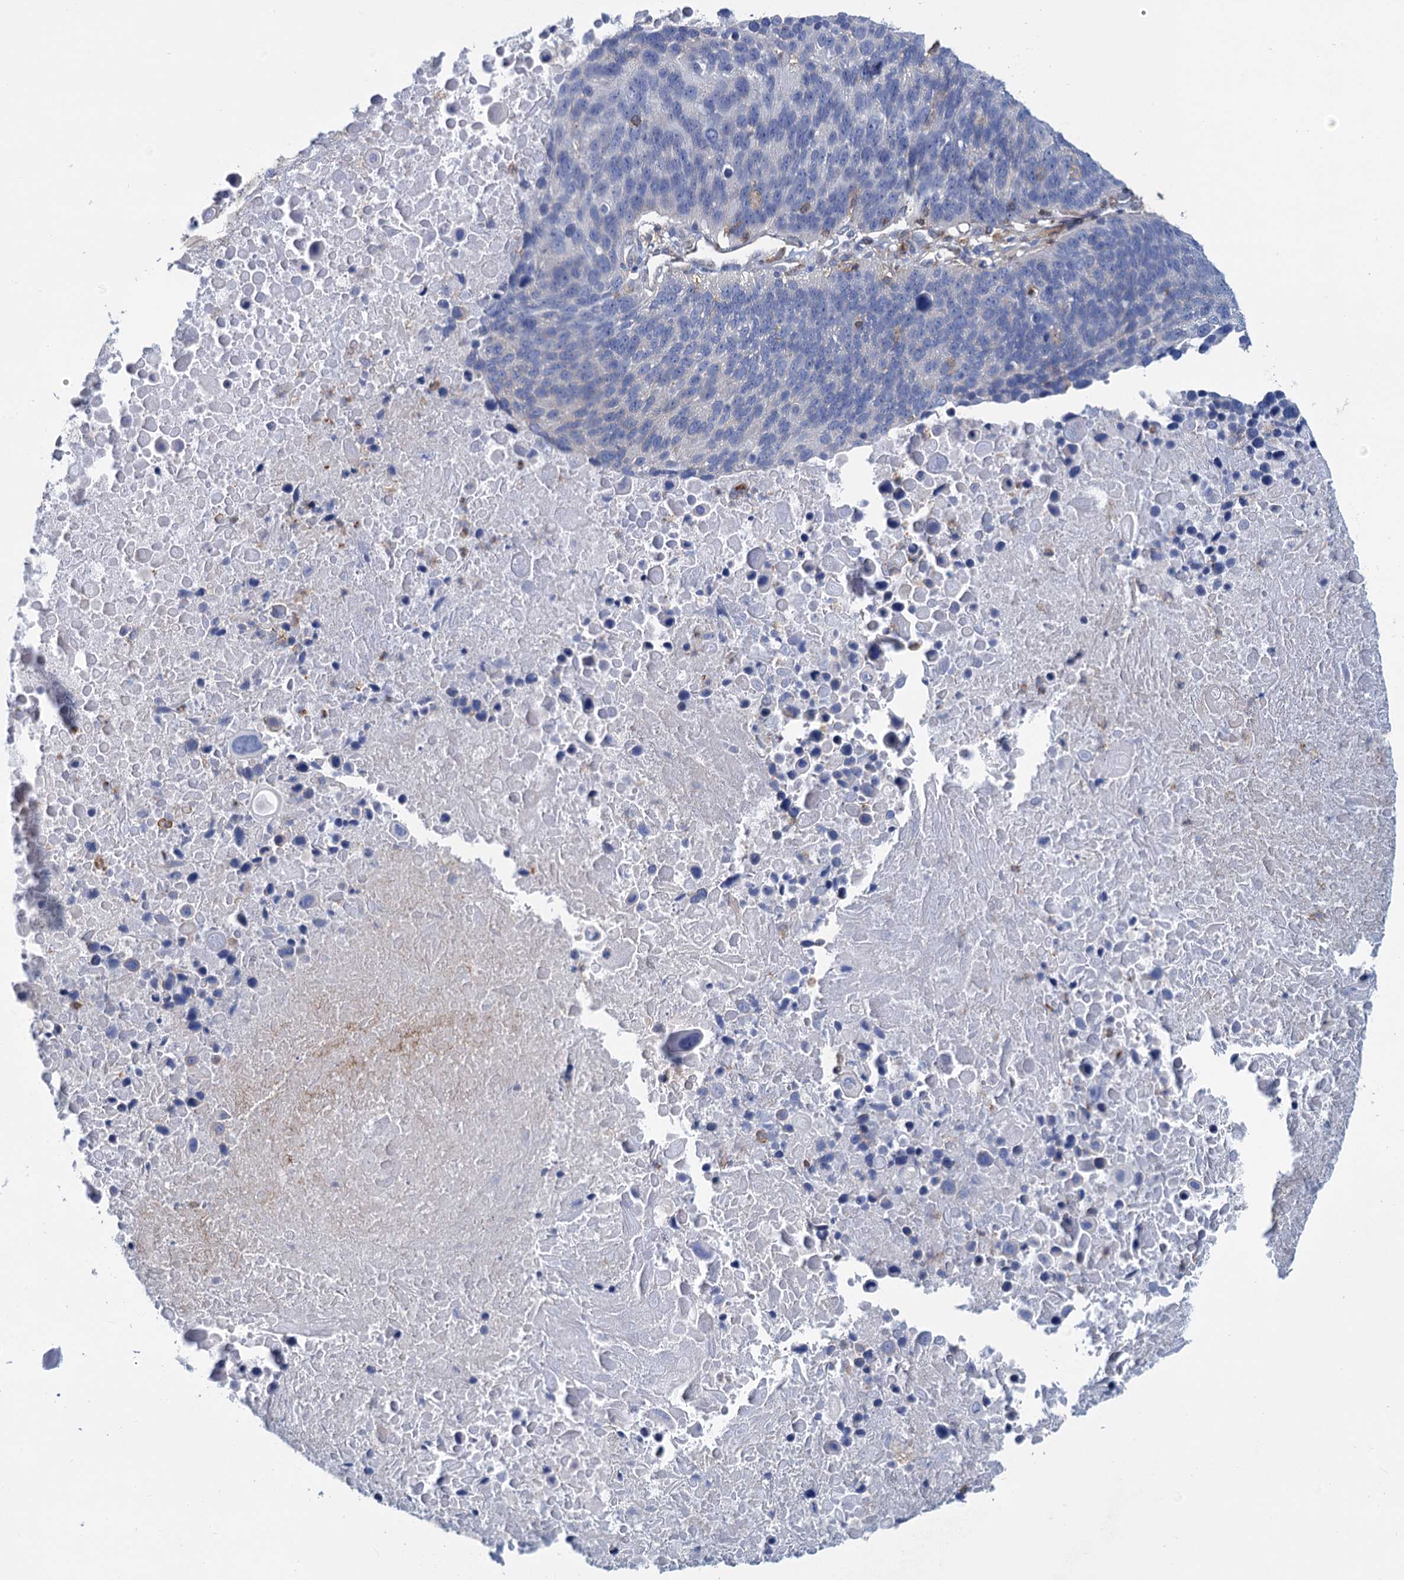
{"staining": {"intensity": "negative", "quantity": "none", "location": "none"}, "tissue": "lung cancer", "cell_type": "Tumor cells", "image_type": "cancer", "snomed": [{"axis": "morphology", "description": "Normal tissue, NOS"}, {"axis": "morphology", "description": "Squamous cell carcinoma, NOS"}, {"axis": "topography", "description": "Lymph node"}, {"axis": "topography", "description": "Lung"}], "caption": "This is a image of immunohistochemistry staining of squamous cell carcinoma (lung), which shows no expression in tumor cells.", "gene": "LRCH4", "patient": {"sex": "male", "age": 66}}